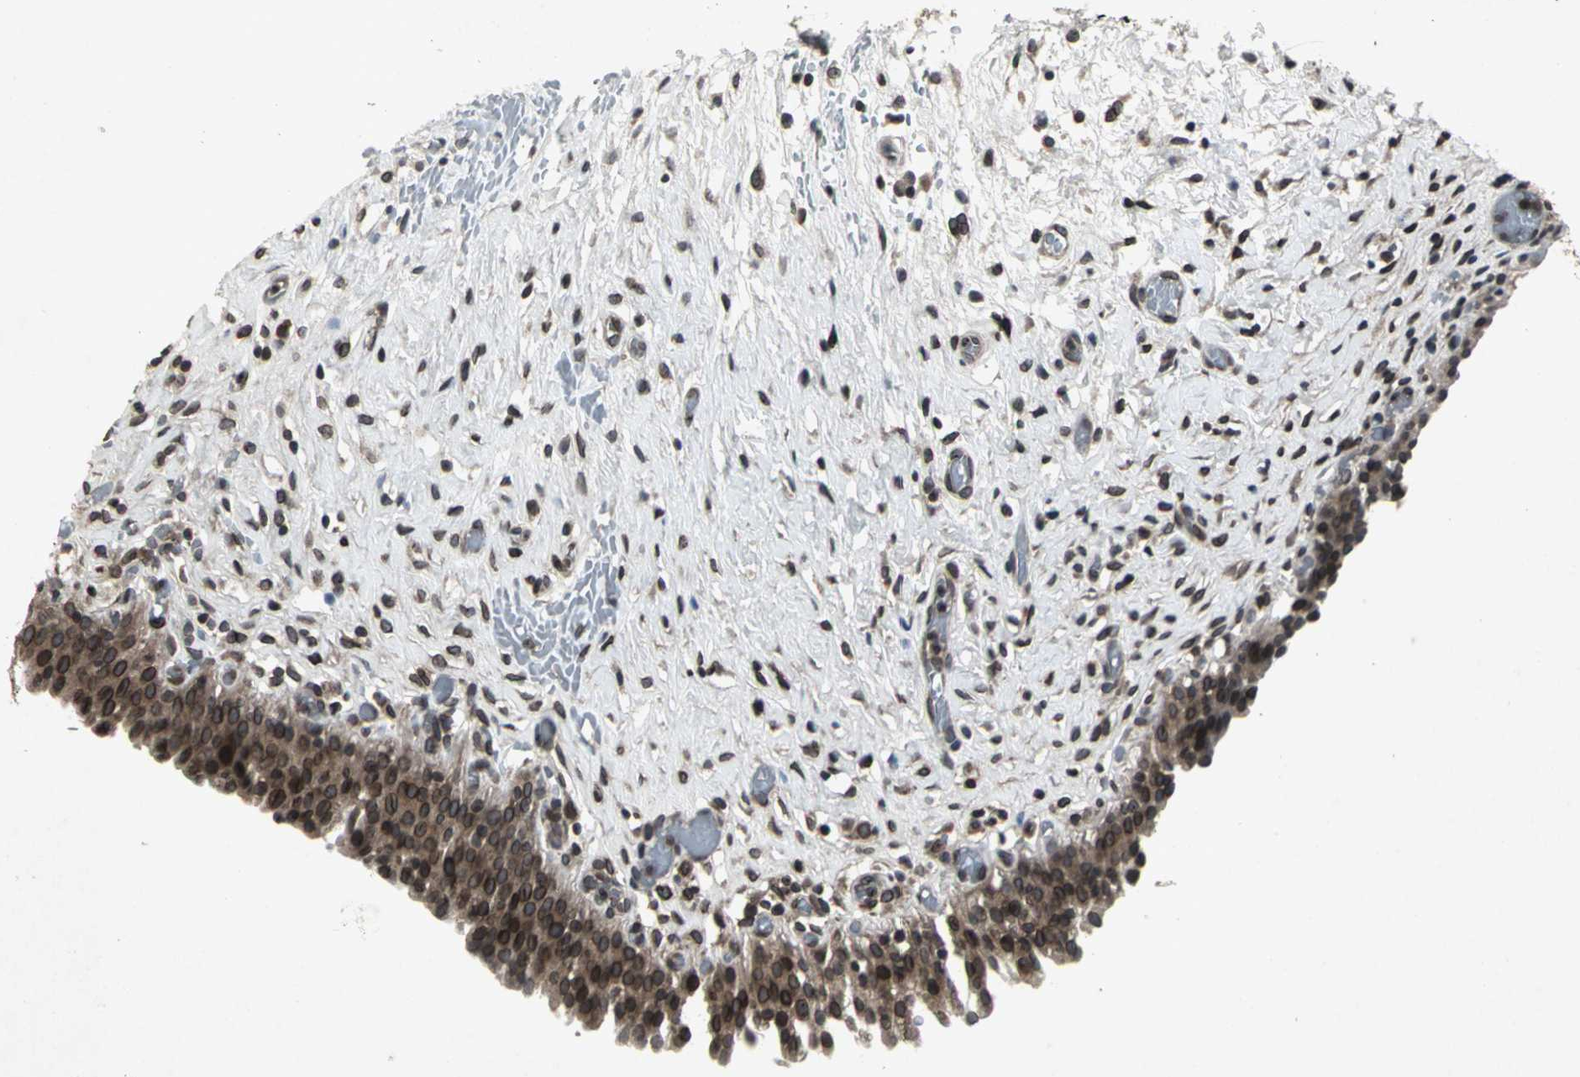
{"staining": {"intensity": "strong", "quantity": ">75%", "location": "cytoplasmic/membranous,nuclear"}, "tissue": "urinary bladder", "cell_type": "Urothelial cells", "image_type": "normal", "snomed": [{"axis": "morphology", "description": "Normal tissue, NOS"}, {"axis": "topography", "description": "Urinary bladder"}], "caption": "Urothelial cells show high levels of strong cytoplasmic/membranous,nuclear staining in approximately >75% of cells in unremarkable urinary bladder.", "gene": "SH2B3", "patient": {"sex": "male", "age": 51}}